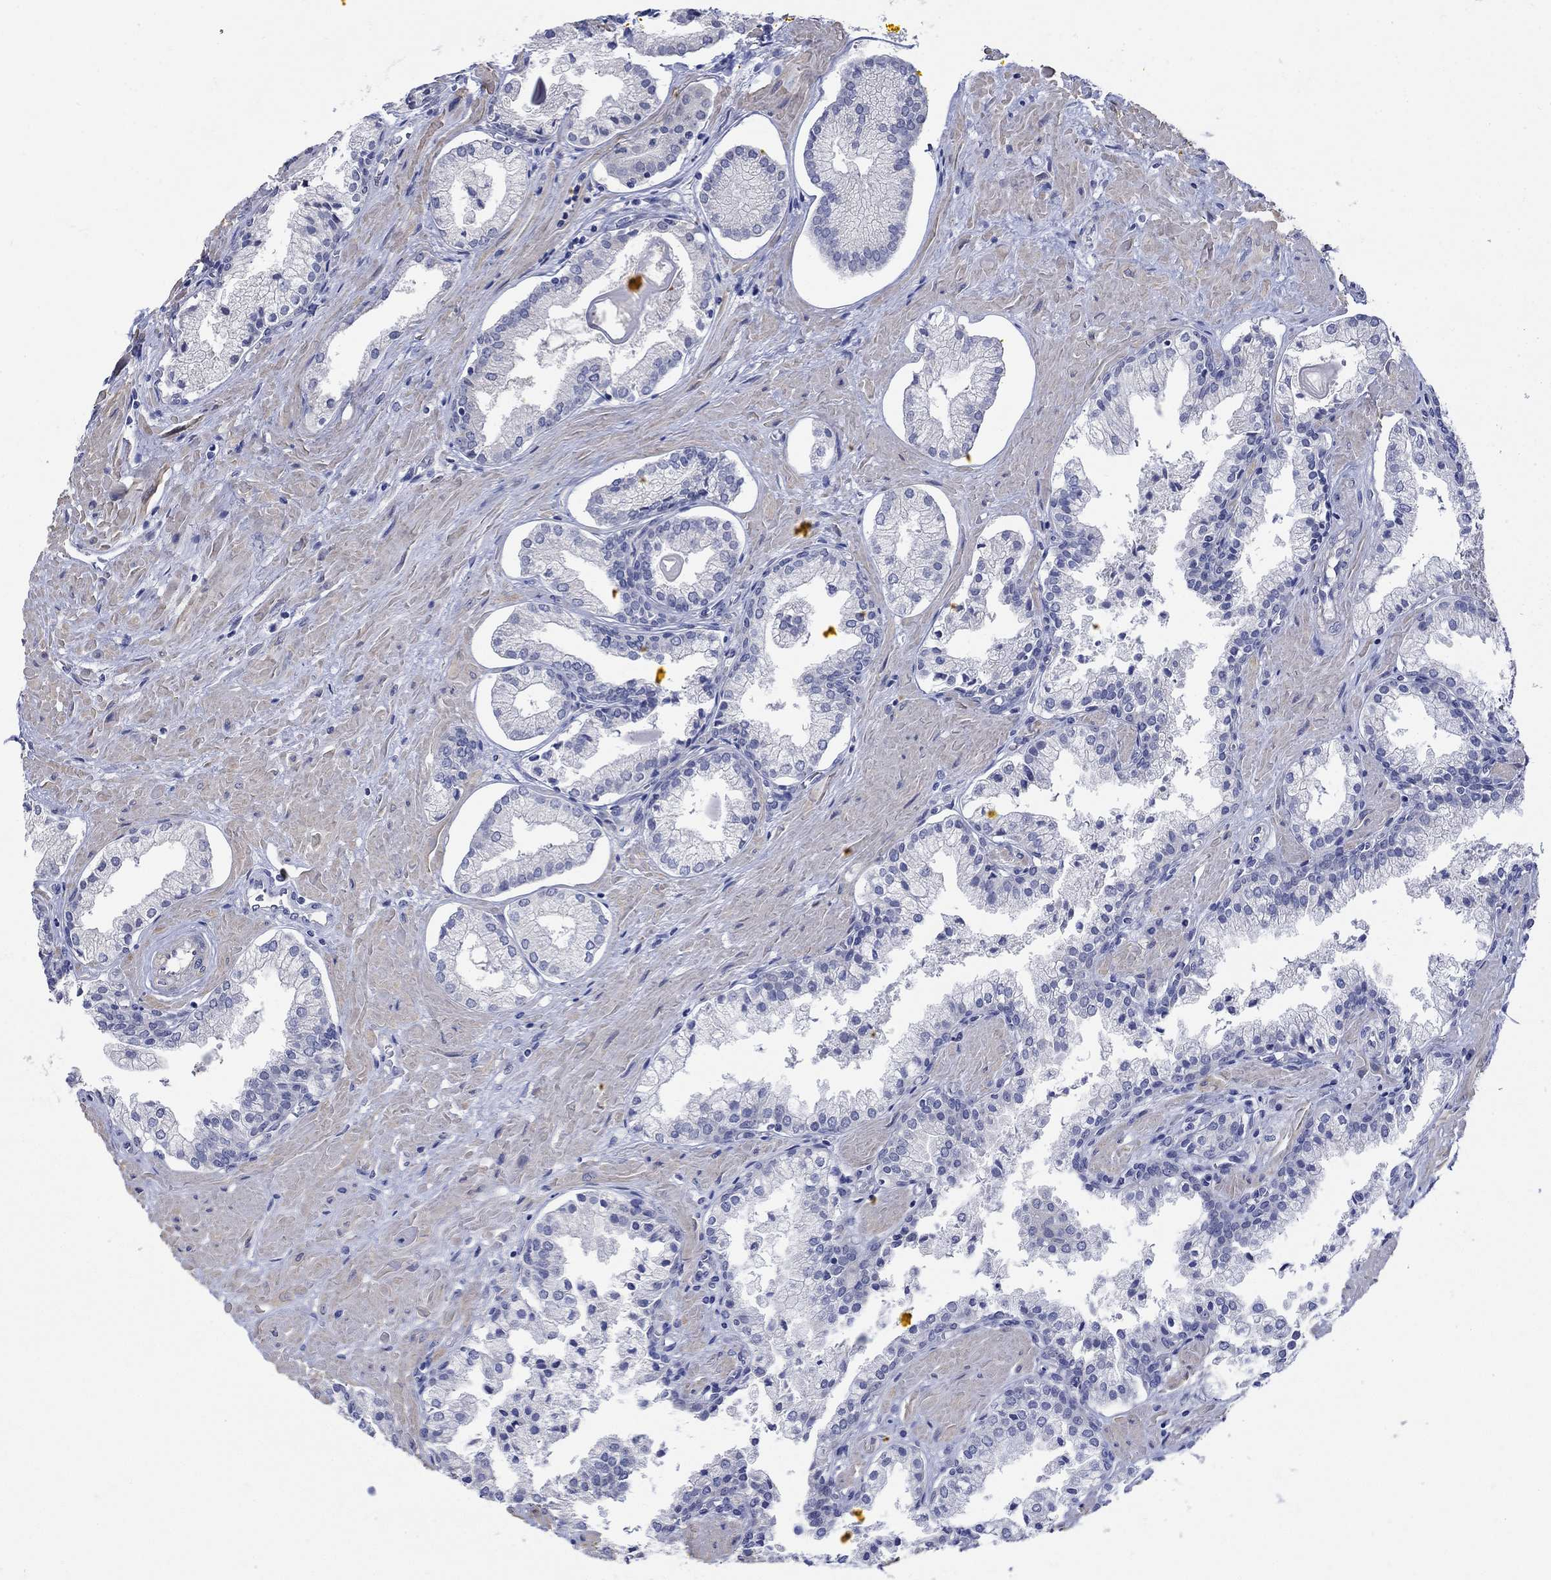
{"staining": {"intensity": "negative", "quantity": "none", "location": "none"}, "tissue": "prostate cancer", "cell_type": "Tumor cells", "image_type": "cancer", "snomed": [{"axis": "morphology", "description": "Adenocarcinoma, NOS"}, {"axis": "topography", "description": "Prostate and seminal vesicle, NOS"}, {"axis": "topography", "description": "Prostate"}], "caption": "This is an immunohistochemistry (IHC) image of human prostate adenocarcinoma. There is no staining in tumor cells.", "gene": "KRT222", "patient": {"sex": "male", "age": 44}}